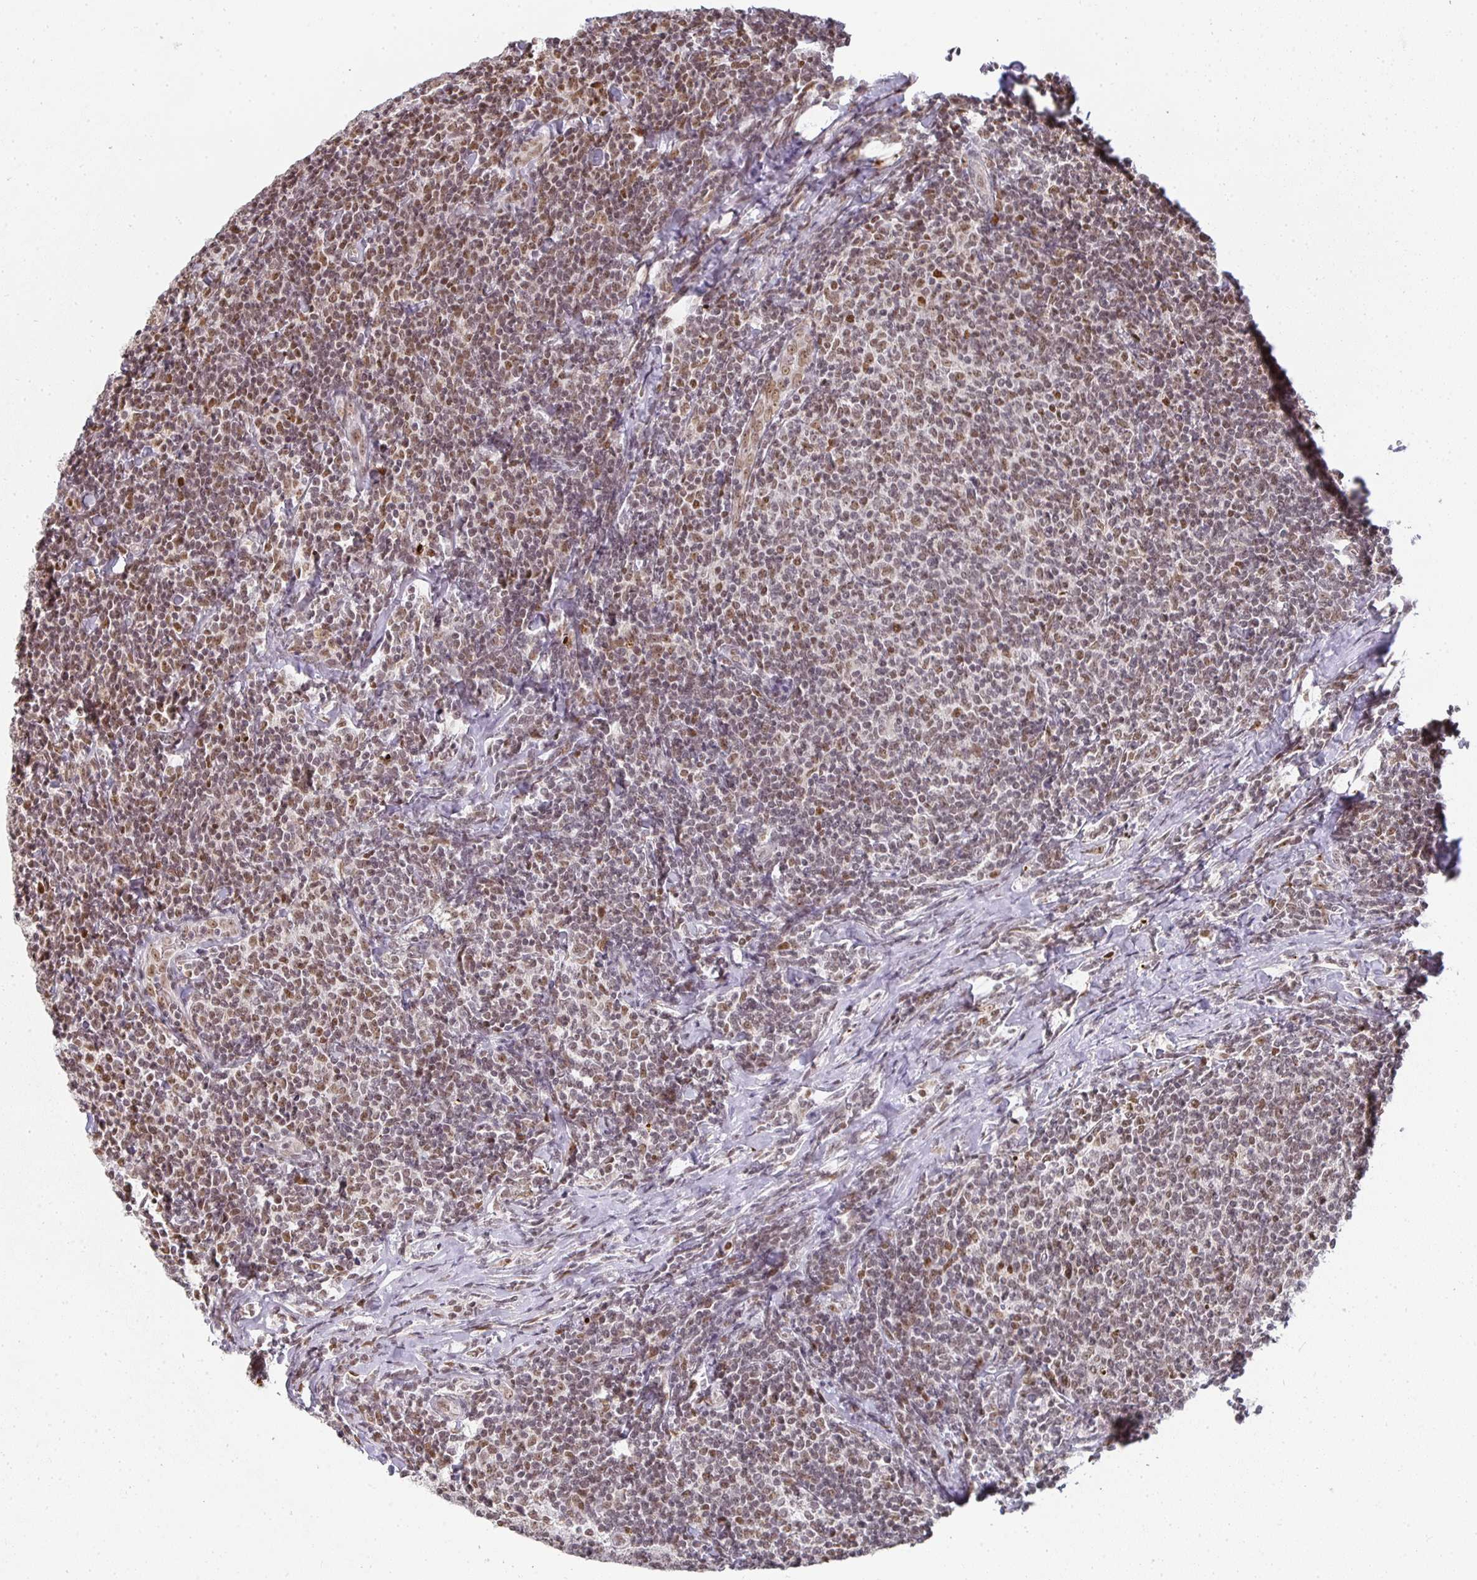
{"staining": {"intensity": "moderate", "quantity": "25%-75%", "location": "nuclear"}, "tissue": "lymphoma", "cell_type": "Tumor cells", "image_type": "cancer", "snomed": [{"axis": "morphology", "description": "Malignant lymphoma, non-Hodgkin's type, Low grade"}, {"axis": "topography", "description": "Lymph node"}], "caption": "IHC histopathology image of neoplastic tissue: lymphoma stained using immunohistochemistry reveals medium levels of moderate protein expression localized specifically in the nuclear of tumor cells, appearing as a nuclear brown color.", "gene": "SMARCA2", "patient": {"sex": "male", "age": 52}}